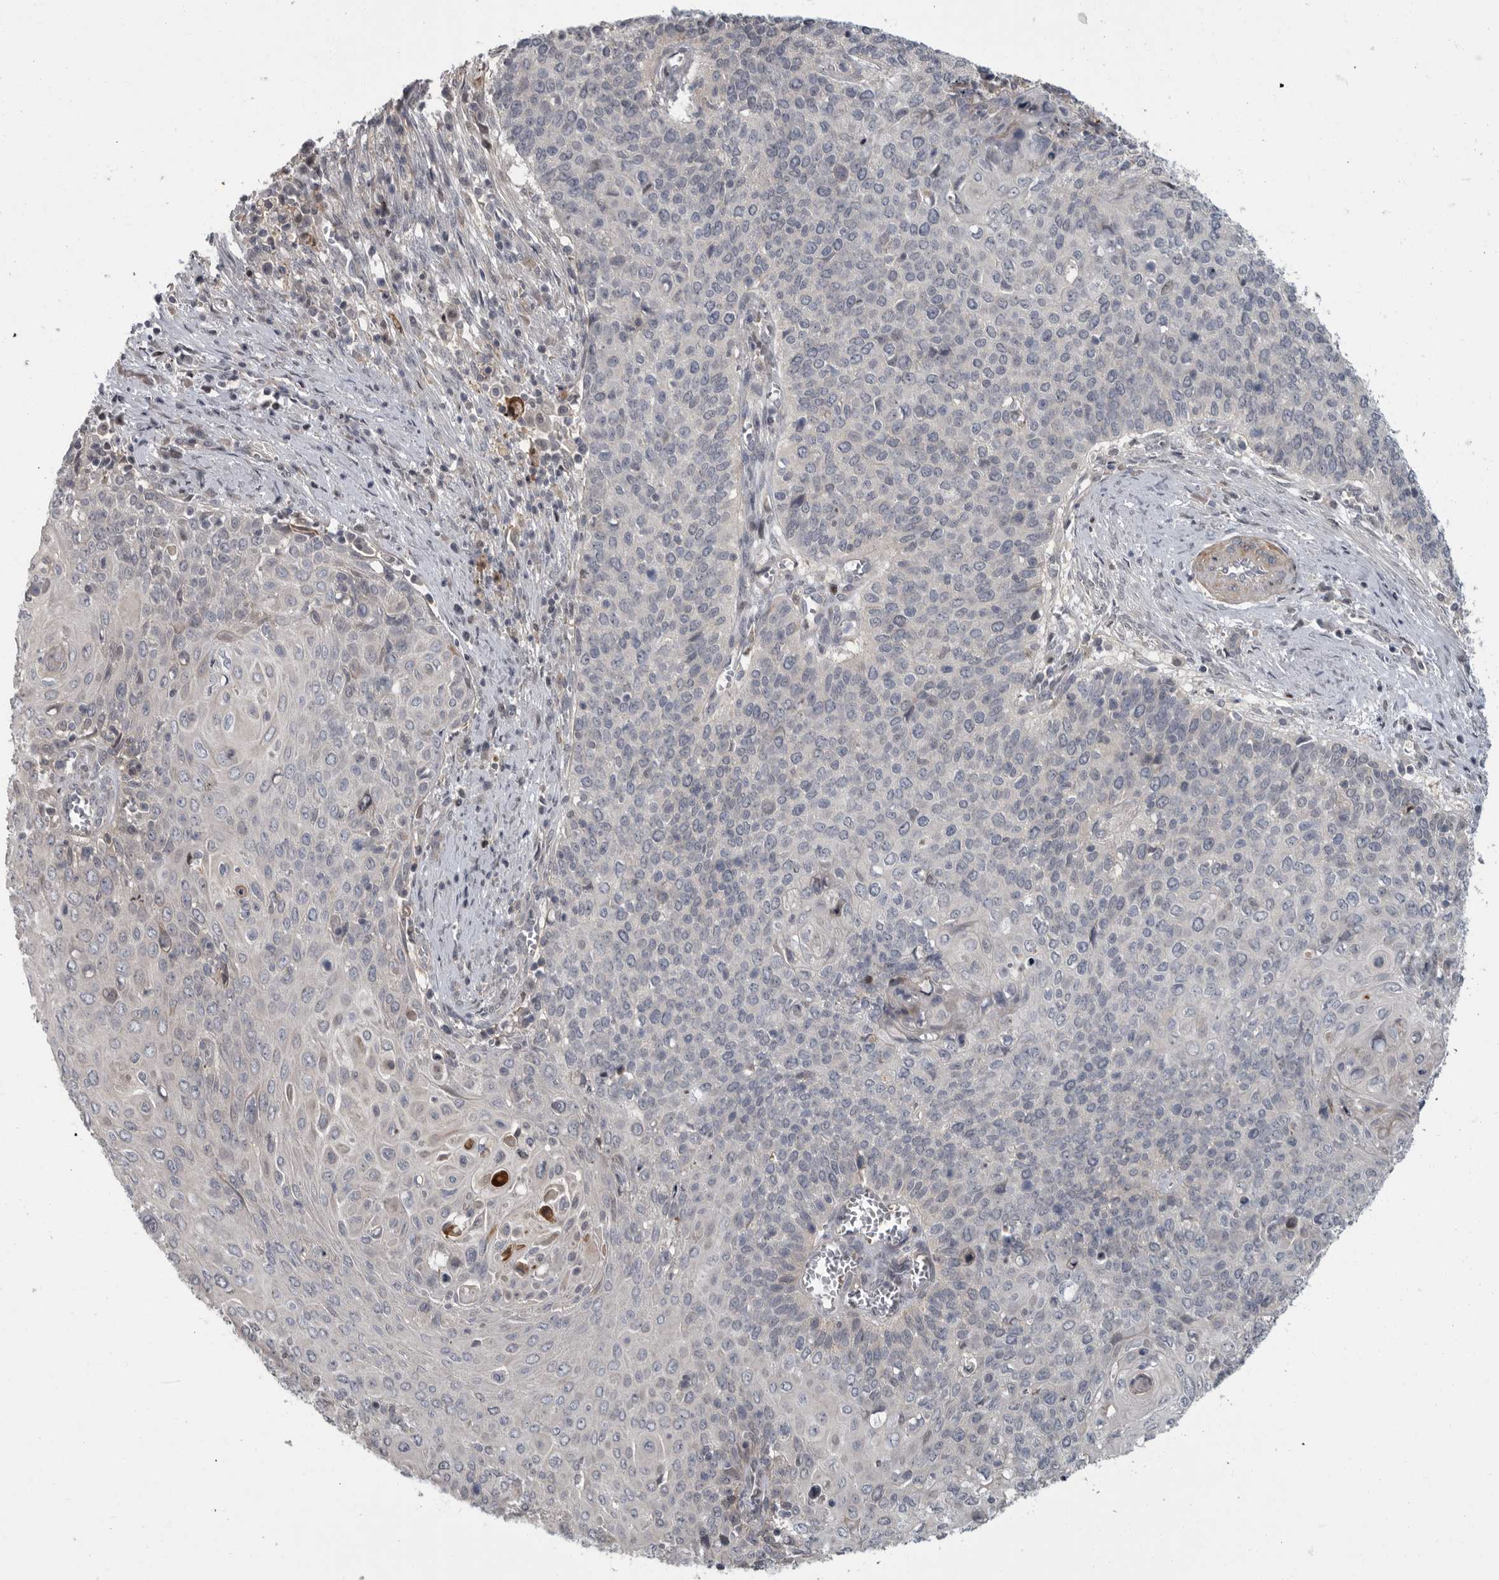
{"staining": {"intensity": "negative", "quantity": "none", "location": "none"}, "tissue": "cervical cancer", "cell_type": "Tumor cells", "image_type": "cancer", "snomed": [{"axis": "morphology", "description": "Squamous cell carcinoma, NOS"}, {"axis": "topography", "description": "Cervix"}], "caption": "Protein analysis of cervical cancer (squamous cell carcinoma) shows no significant expression in tumor cells.", "gene": "PDE7A", "patient": {"sex": "female", "age": 39}}